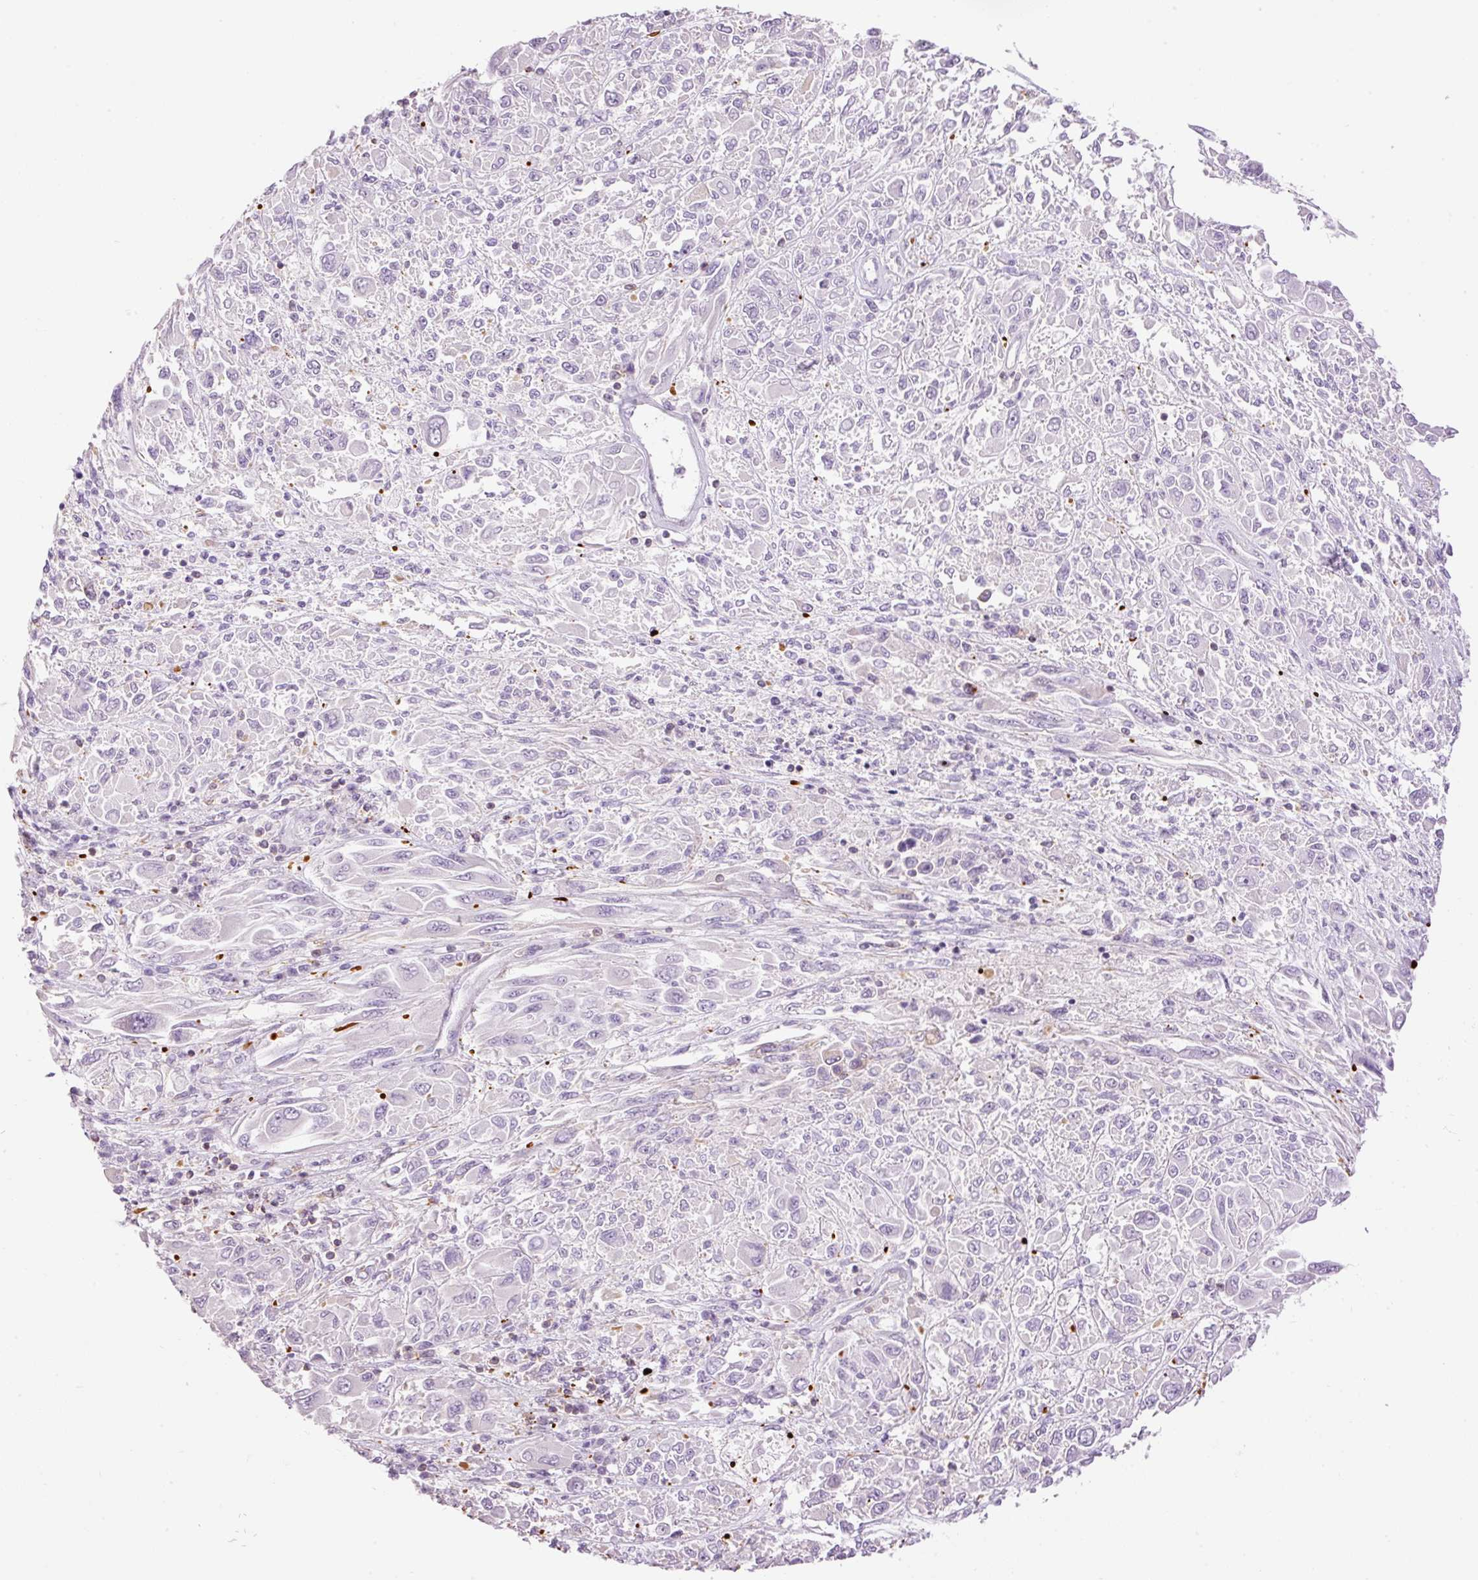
{"staining": {"intensity": "negative", "quantity": "none", "location": "none"}, "tissue": "melanoma", "cell_type": "Tumor cells", "image_type": "cancer", "snomed": [{"axis": "morphology", "description": "Malignant melanoma, NOS"}, {"axis": "topography", "description": "Skin"}], "caption": "Malignant melanoma was stained to show a protein in brown. There is no significant positivity in tumor cells.", "gene": "DOK6", "patient": {"sex": "female", "age": 91}}